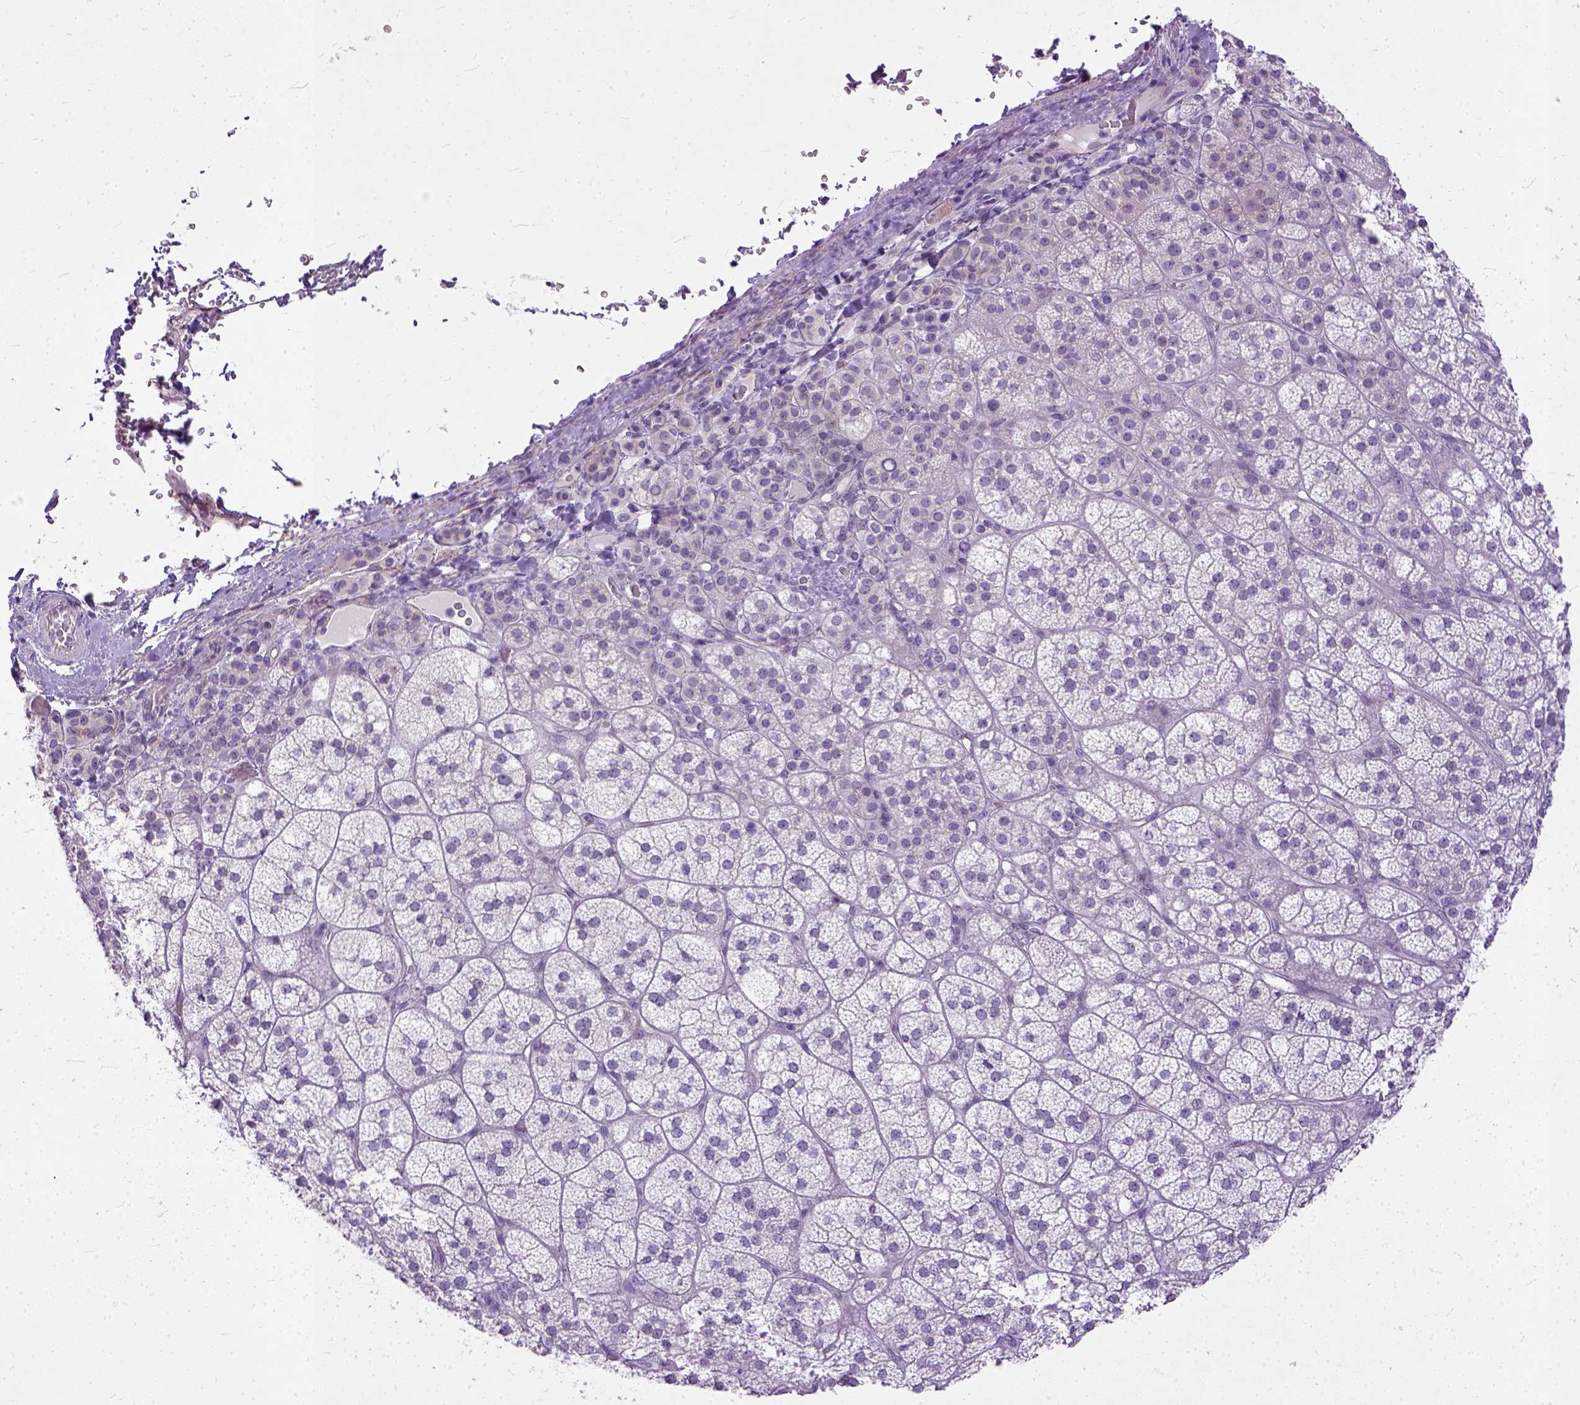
{"staining": {"intensity": "negative", "quantity": "none", "location": "none"}, "tissue": "adrenal gland", "cell_type": "Glandular cells", "image_type": "normal", "snomed": [{"axis": "morphology", "description": "Normal tissue, NOS"}, {"axis": "topography", "description": "Adrenal gland"}], "caption": "This is an IHC histopathology image of benign adrenal gland. There is no expression in glandular cells.", "gene": "ADGRF1", "patient": {"sex": "female", "age": 60}}